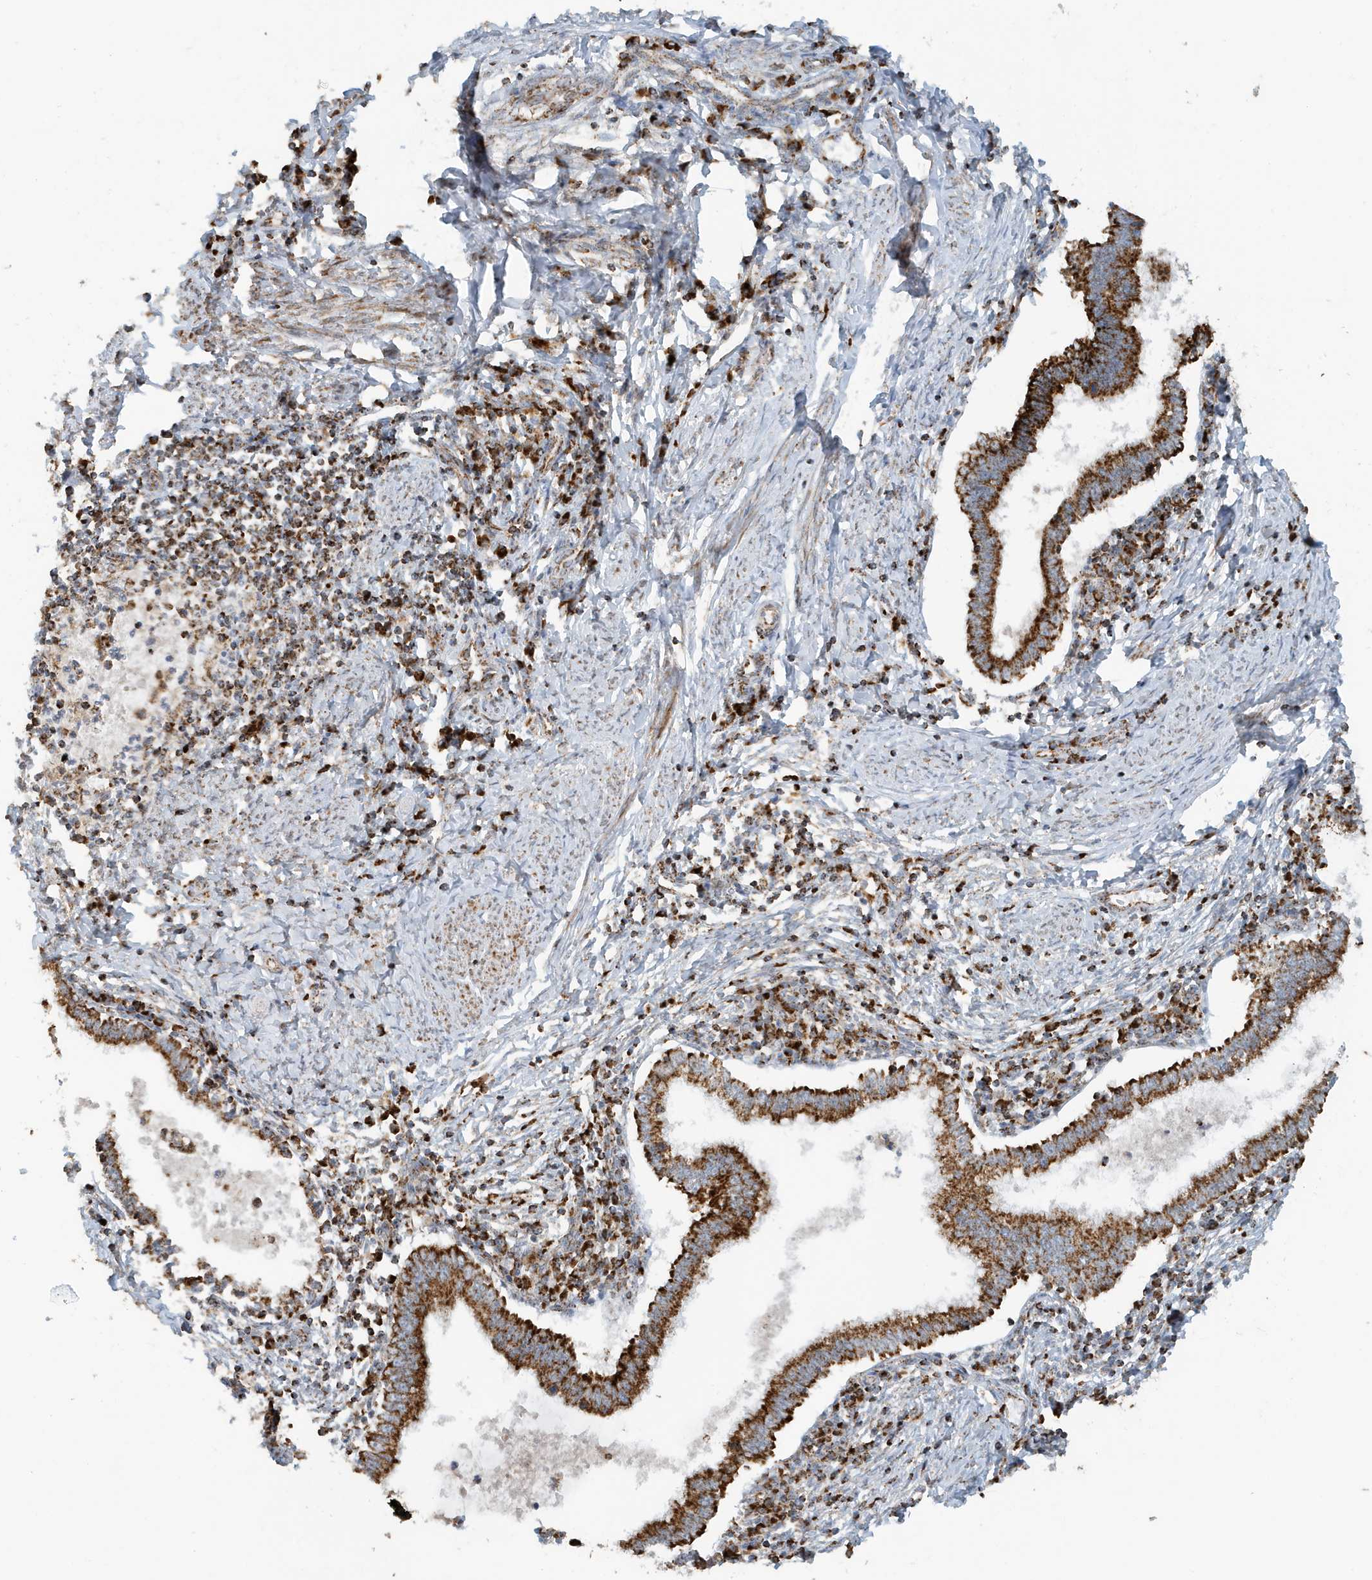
{"staining": {"intensity": "strong", "quantity": ">75%", "location": "cytoplasmic/membranous"}, "tissue": "cervical cancer", "cell_type": "Tumor cells", "image_type": "cancer", "snomed": [{"axis": "morphology", "description": "Adenocarcinoma, NOS"}, {"axis": "topography", "description": "Cervix"}], "caption": "Cervical cancer (adenocarcinoma) stained with DAB (3,3'-diaminobenzidine) immunohistochemistry (IHC) shows high levels of strong cytoplasmic/membranous staining in about >75% of tumor cells.", "gene": "MAN1A1", "patient": {"sex": "female", "age": 36}}